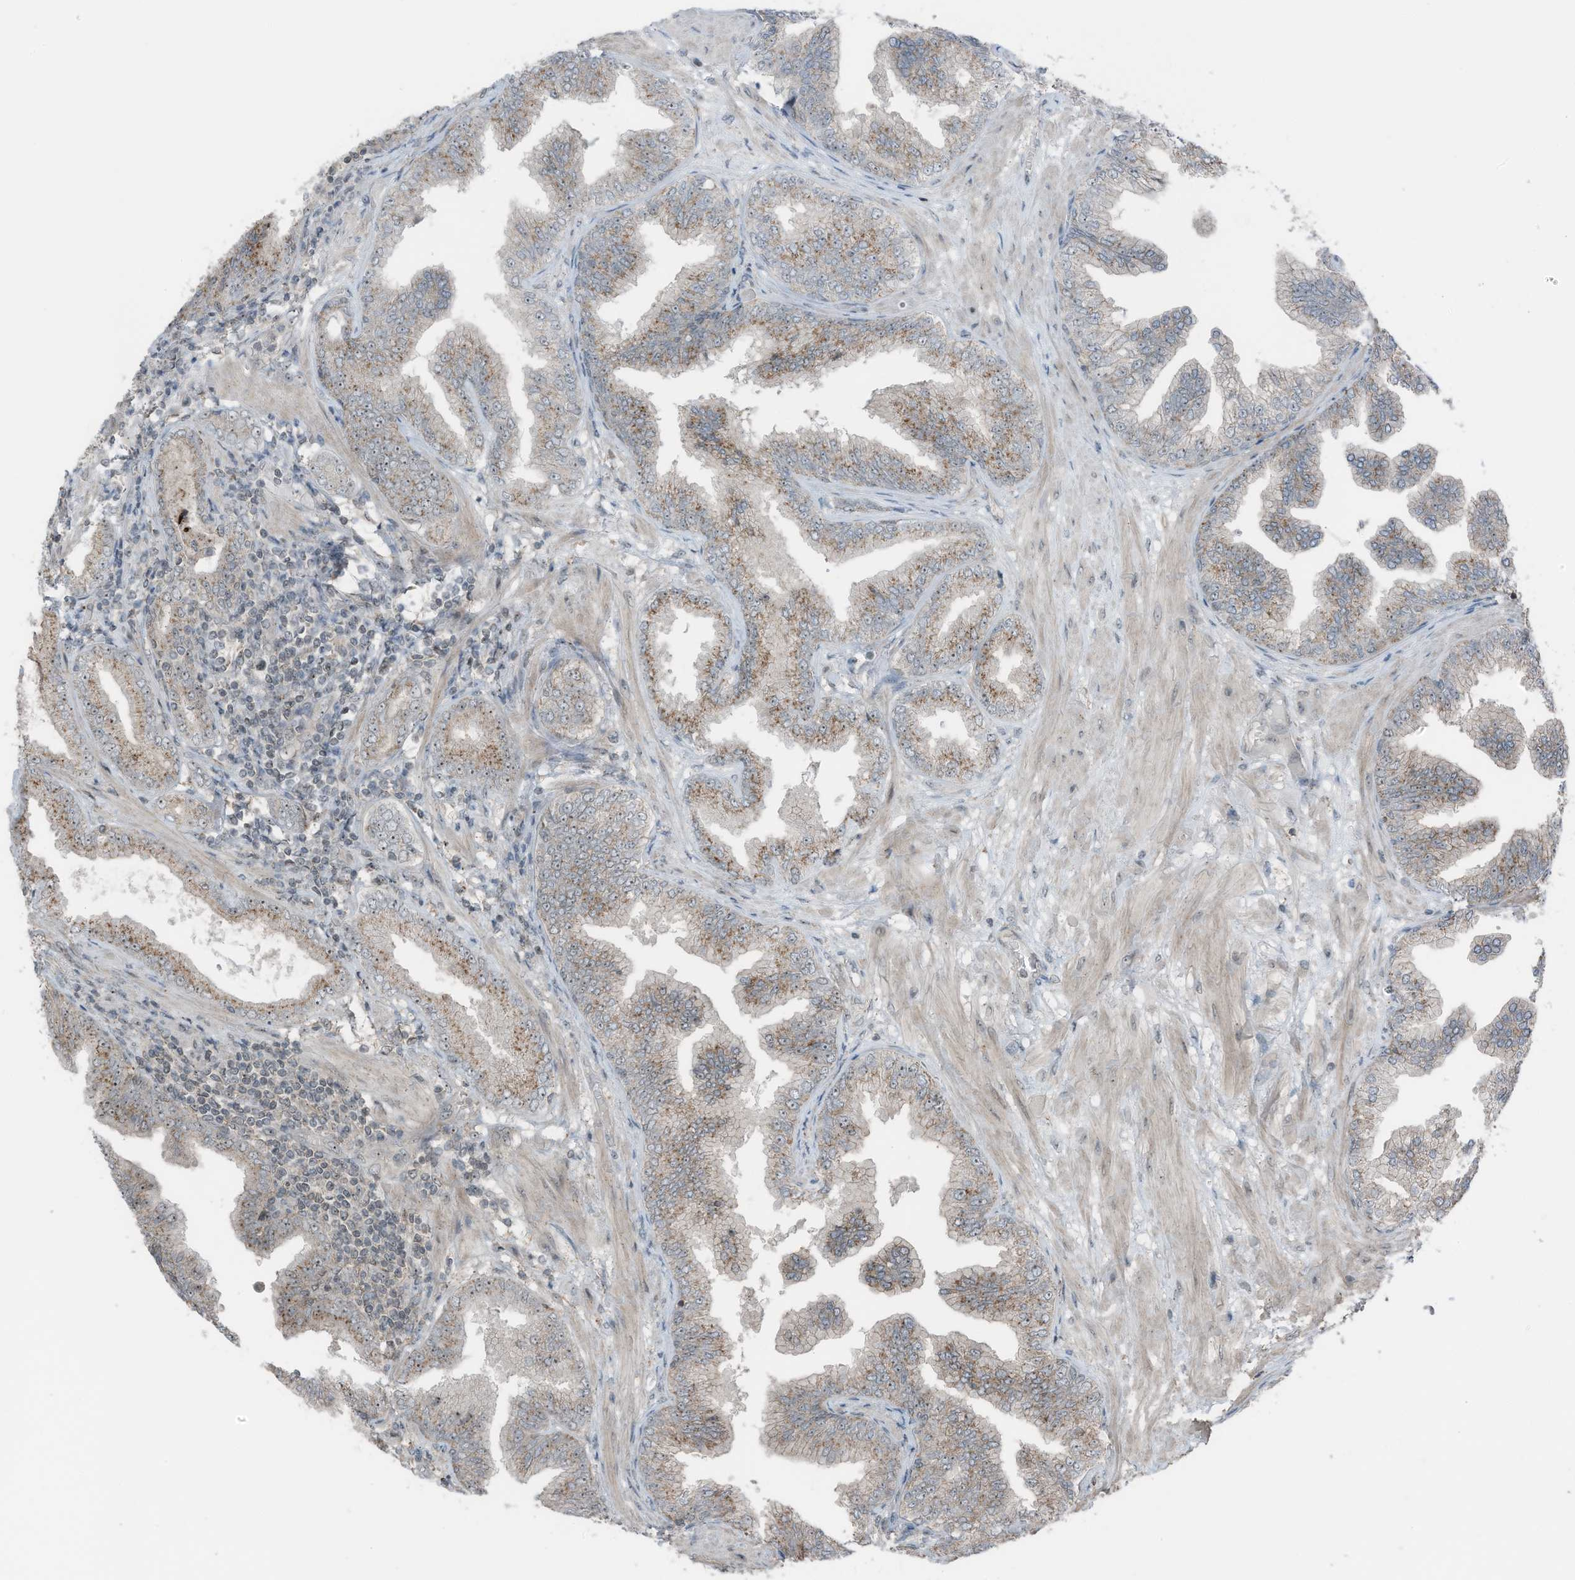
{"staining": {"intensity": "moderate", "quantity": "25%-75%", "location": "cytoplasmic/membranous,nuclear"}, "tissue": "prostate cancer", "cell_type": "Tumor cells", "image_type": "cancer", "snomed": [{"axis": "morphology", "description": "Adenocarcinoma, Low grade"}, {"axis": "topography", "description": "Prostate"}], "caption": "Approximately 25%-75% of tumor cells in prostate cancer show moderate cytoplasmic/membranous and nuclear protein positivity as visualized by brown immunohistochemical staining.", "gene": "UTP3", "patient": {"sex": "male", "age": 63}}